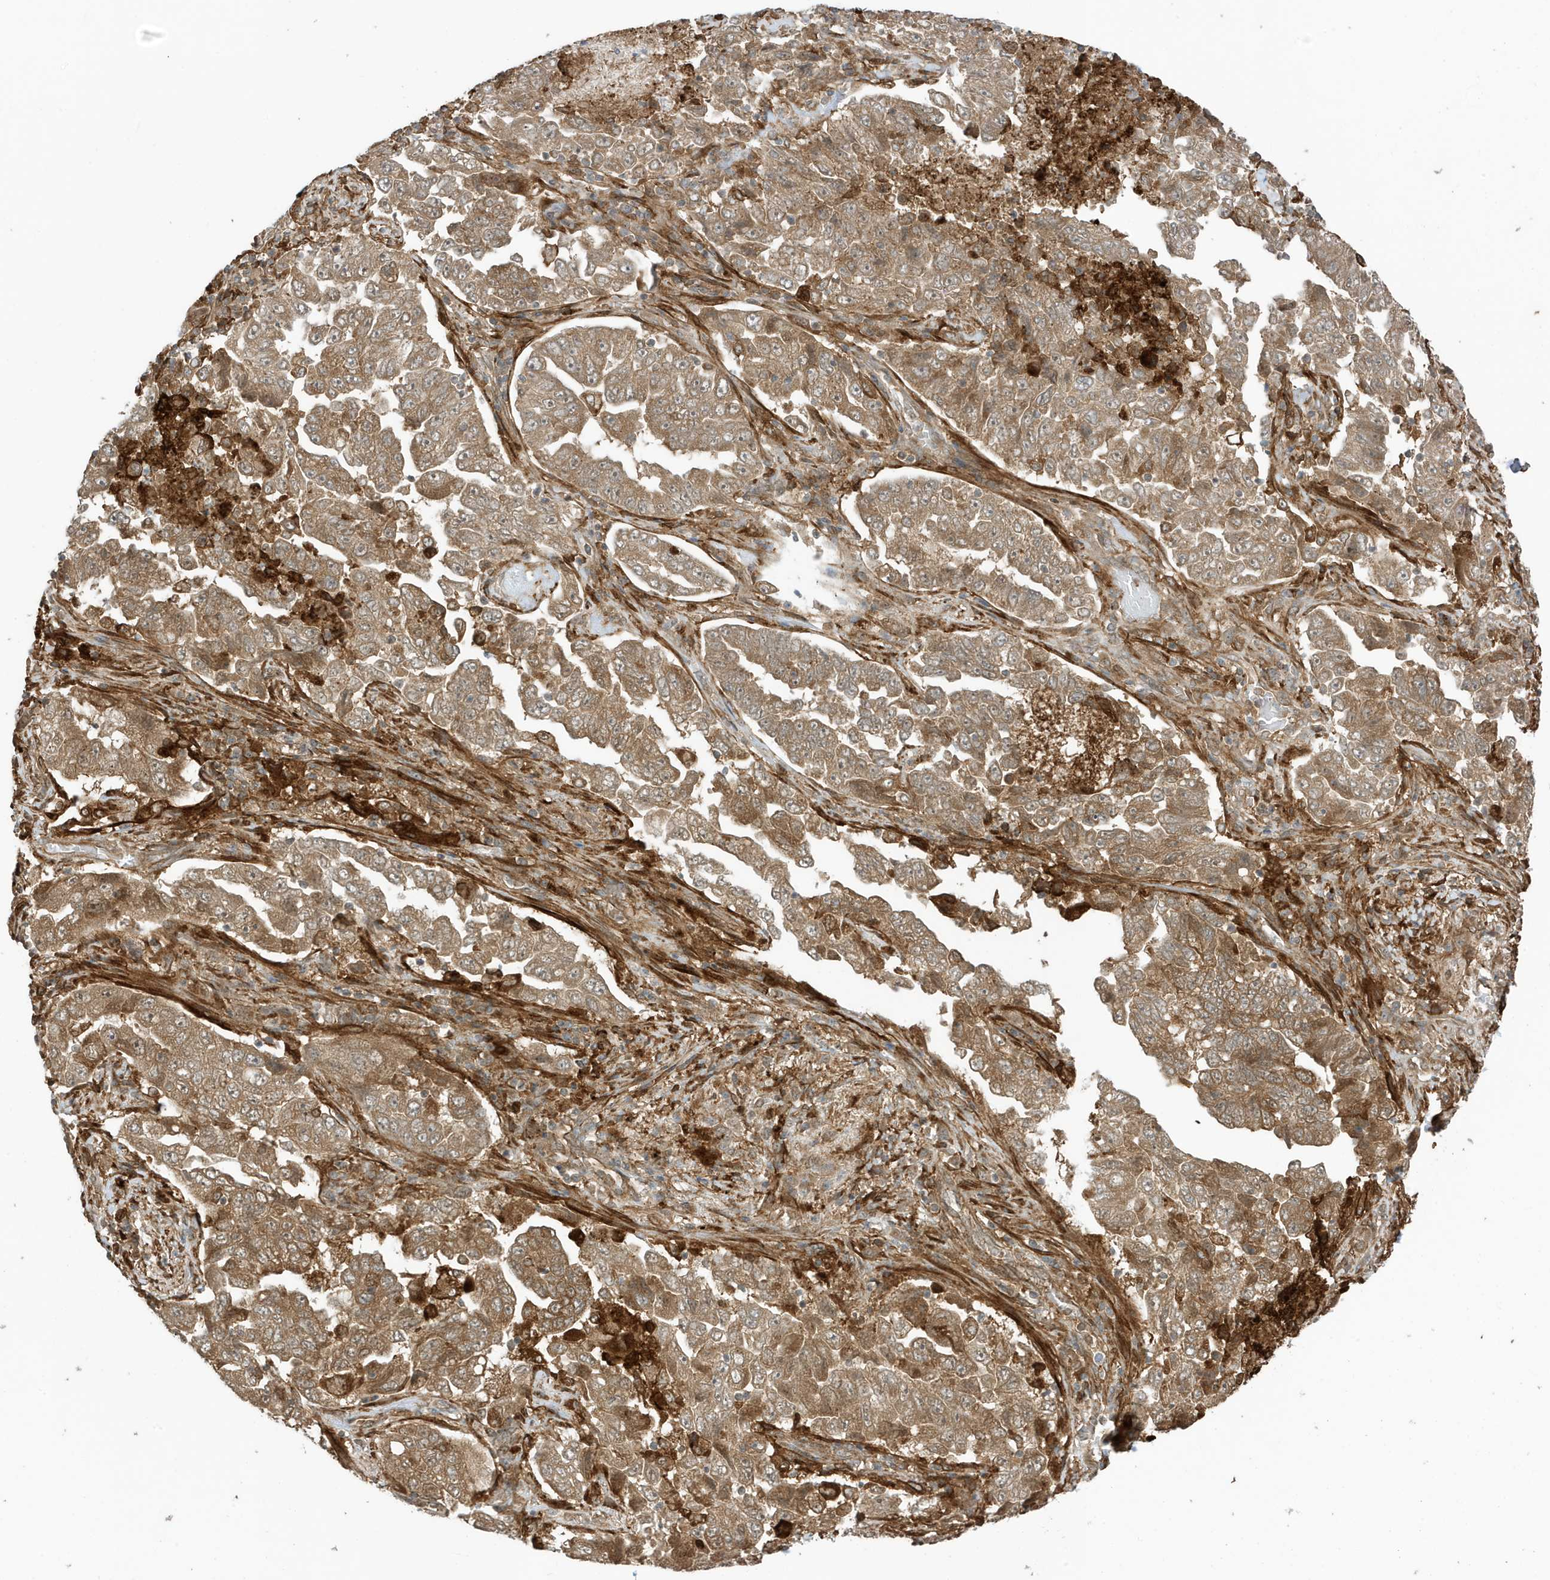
{"staining": {"intensity": "moderate", "quantity": ">75%", "location": "cytoplasmic/membranous"}, "tissue": "lung cancer", "cell_type": "Tumor cells", "image_type": "cancer", "snomed": [{"axis": "morphology", "description": "Adenocarcinoma, NOS"}, {"axis": "topography", "description": "Lung"}], "caption": "Adenocarcinoma (lung) stained with DAB immunohistochemistry (IHC) displays medium levels of moderate cytoplasmic/membranous positivity in approximately >75% of tumor cells.", "gene": "CDC42EP3", "patient": {"sex": "female", "age": 51}}